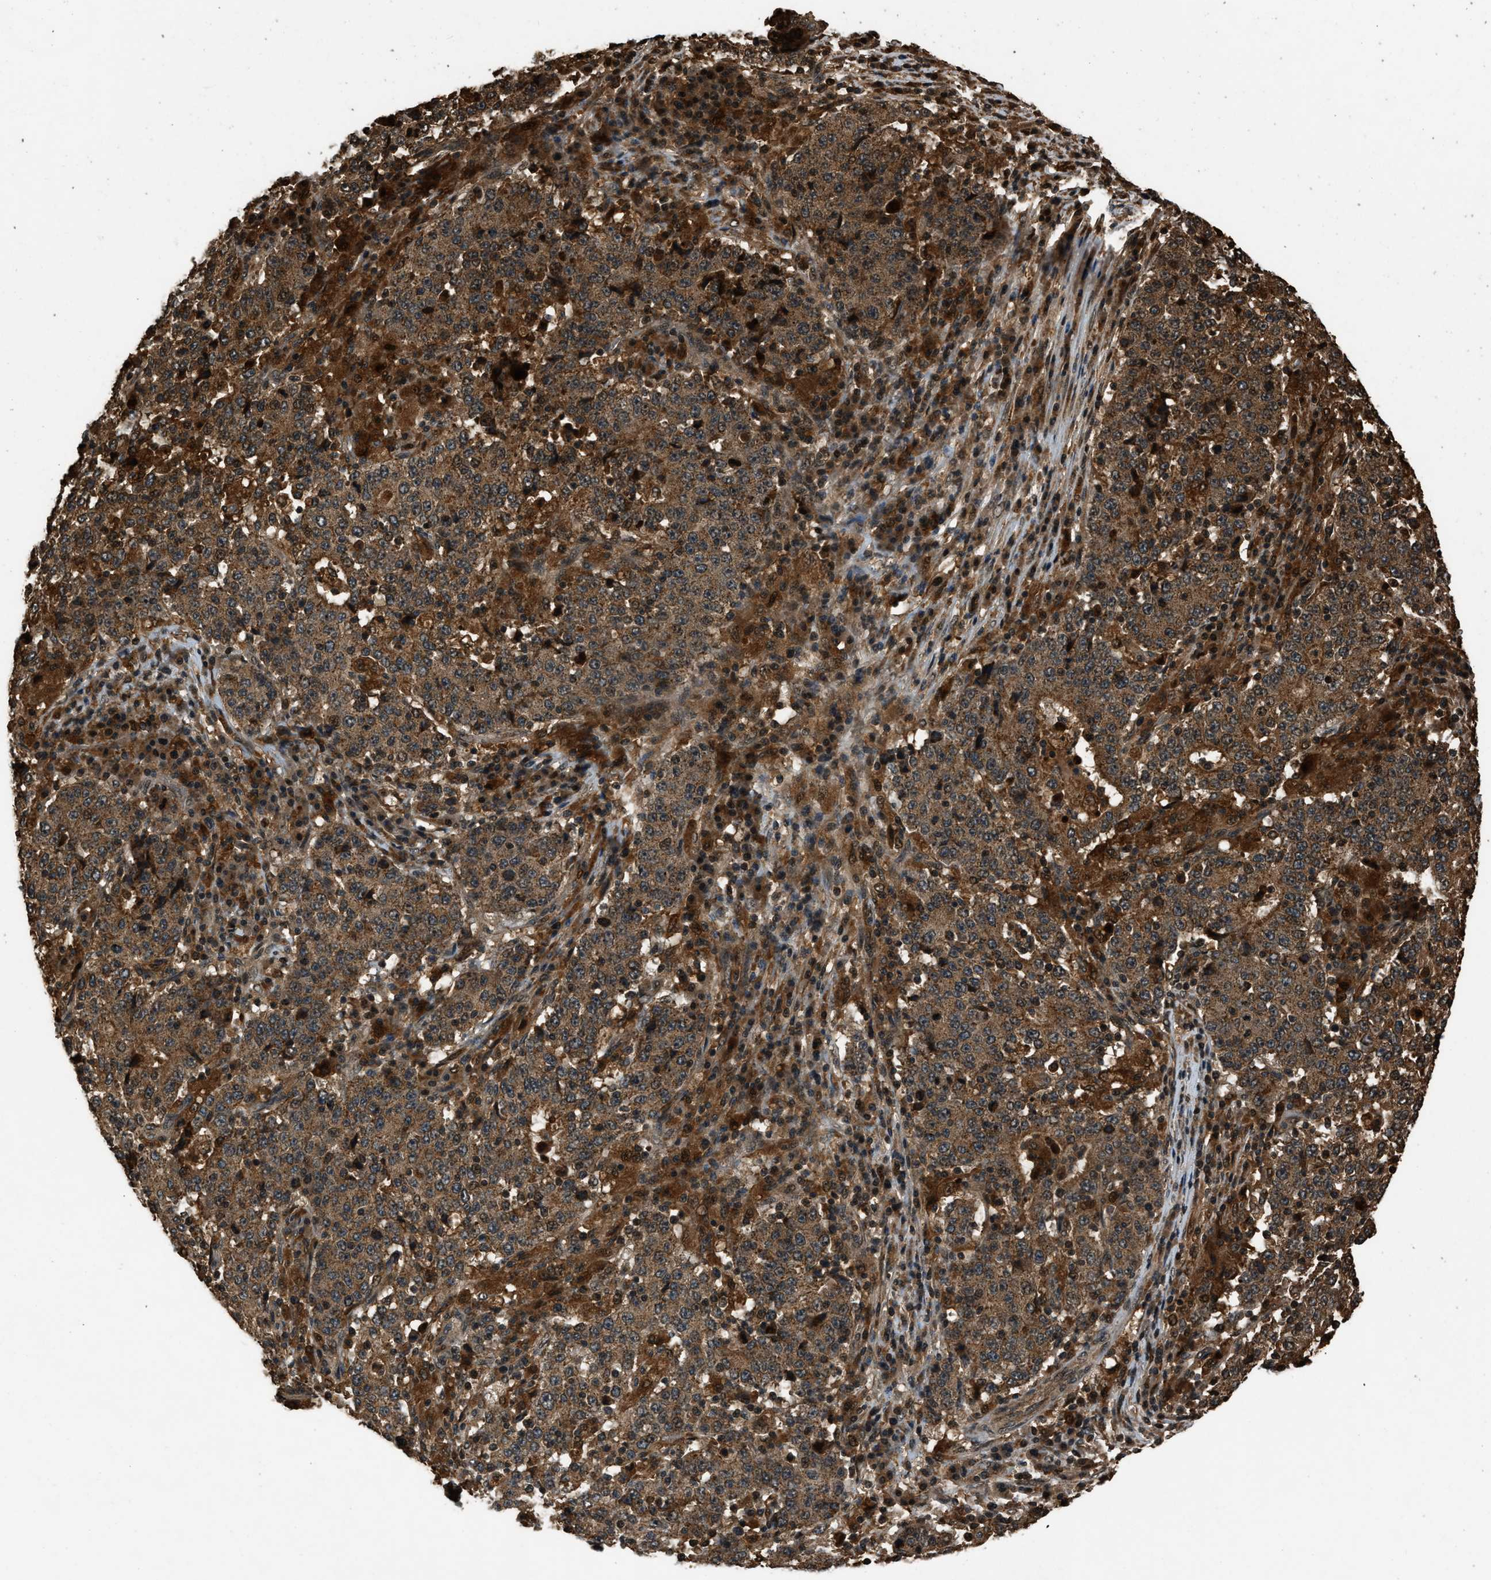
{"staining": {"intensity": "moderate", "quantity": ">75%", "location": "cytoplasmic/membranous"}, "tissue": "stomach cancer", "cell_type": "Tumor cells", "image_type": "cancer", "snomed": [{"axis": "morphology", "description": "Adenocarcinoma, NOS"}, {"axis": "topography", "description": "Stomach"}], "caption": "Protein staining of stomach adenocarcinoma tissue demonstrates moderate cytoplasmic/membranous positivity in approximately >75% of tumor cells.", "gene": "RAP2A", "patient": {"sex": "male", "age": 59}}